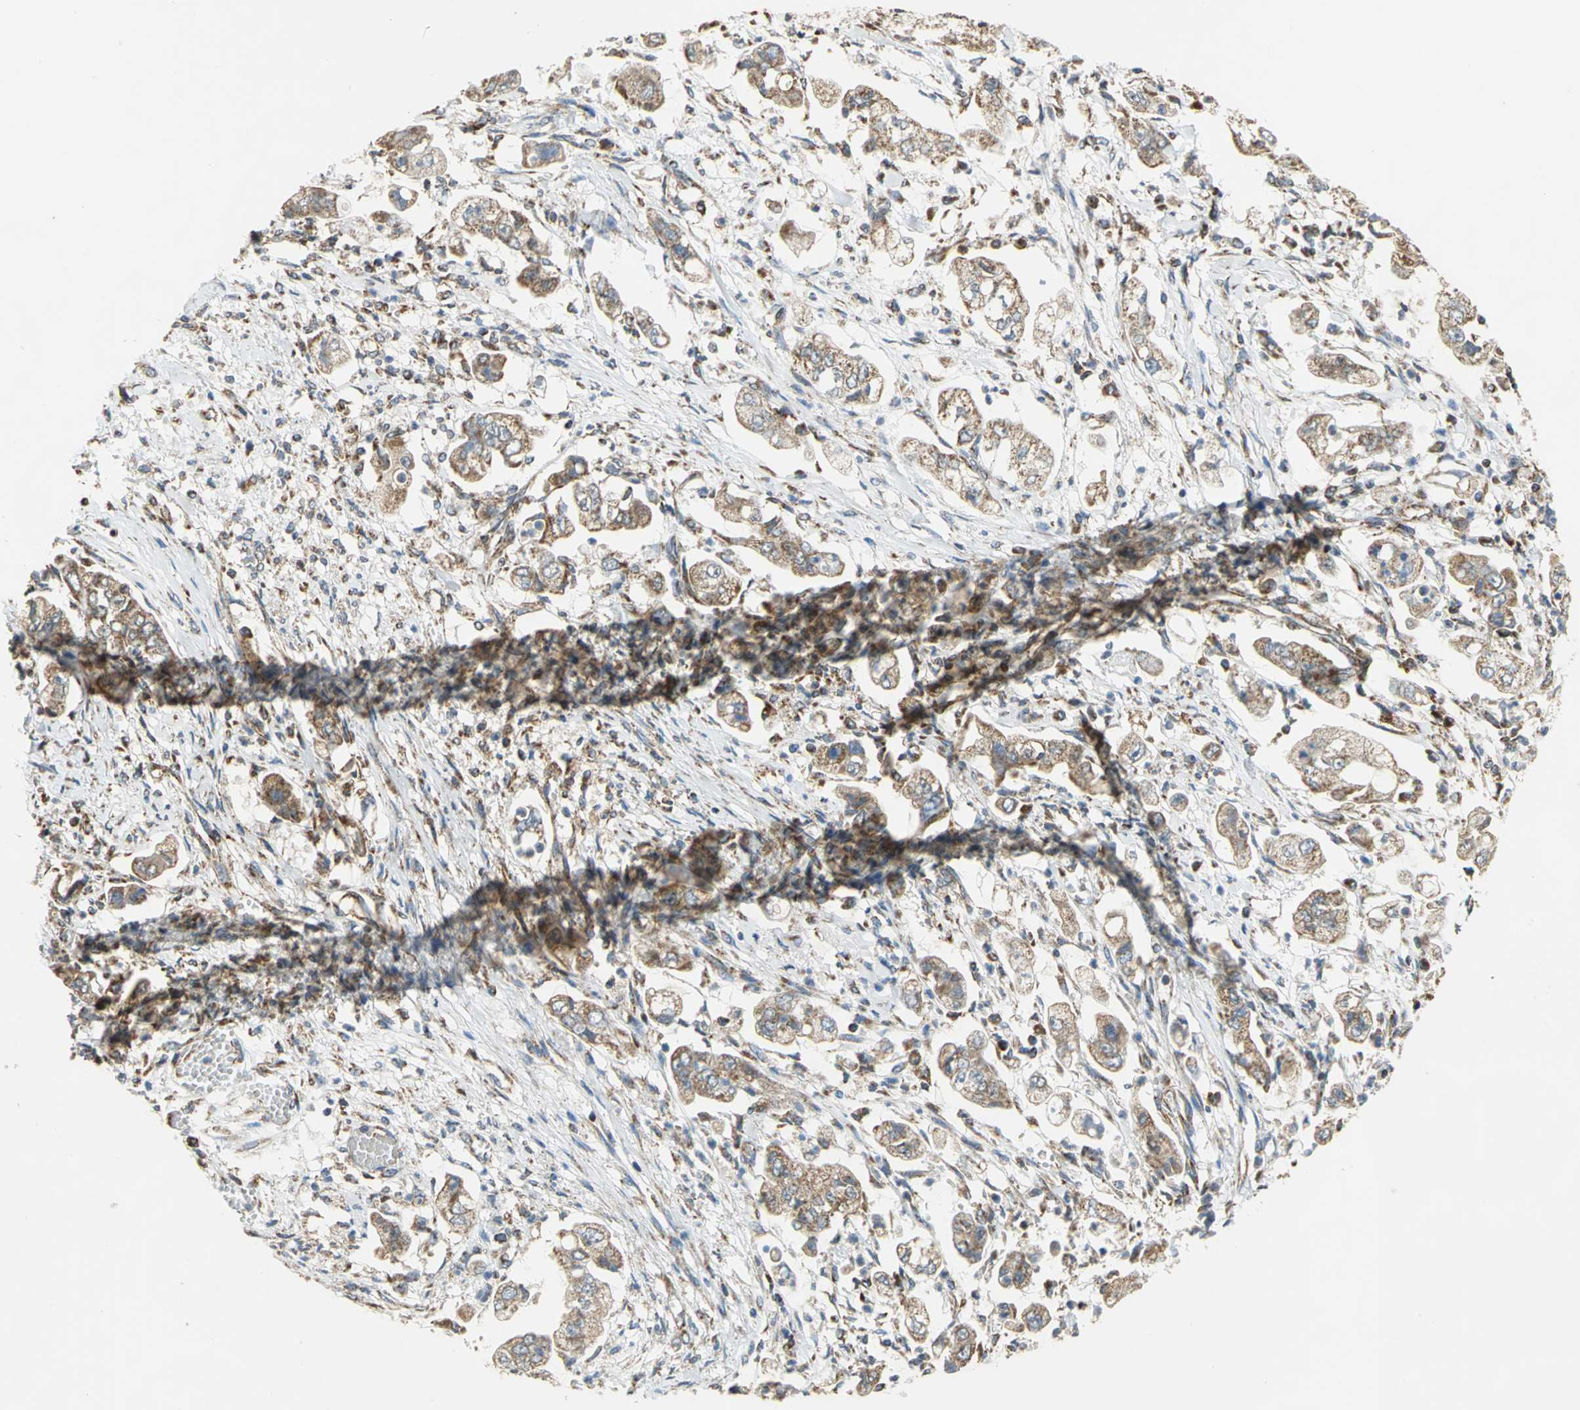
{"staining": {"intensity": "moderate", "quantity": ">75%", "location": "cytoplasmic/membranous"}, "tissue": "stomach cancer", "cell_type": "Tumor cells", "image_type": "cancer", "snomed": [{"axis": "morphology", "description": "Adenocarcinoma, NOS"}, {"axis": "topography", "description": "Stomach"}], "caption": "IHC image of neoplastic tissue: adenocarcinoma (stomach) stained using IHC shows medium levels of moderate protein expression localized specifically in the cytoplasmic/membranous of tumor cells, appearing as a cytoplasmic/membranous brown color.", "gene": "MRPS22", "patient": {"sex": "male", "age": 62}}